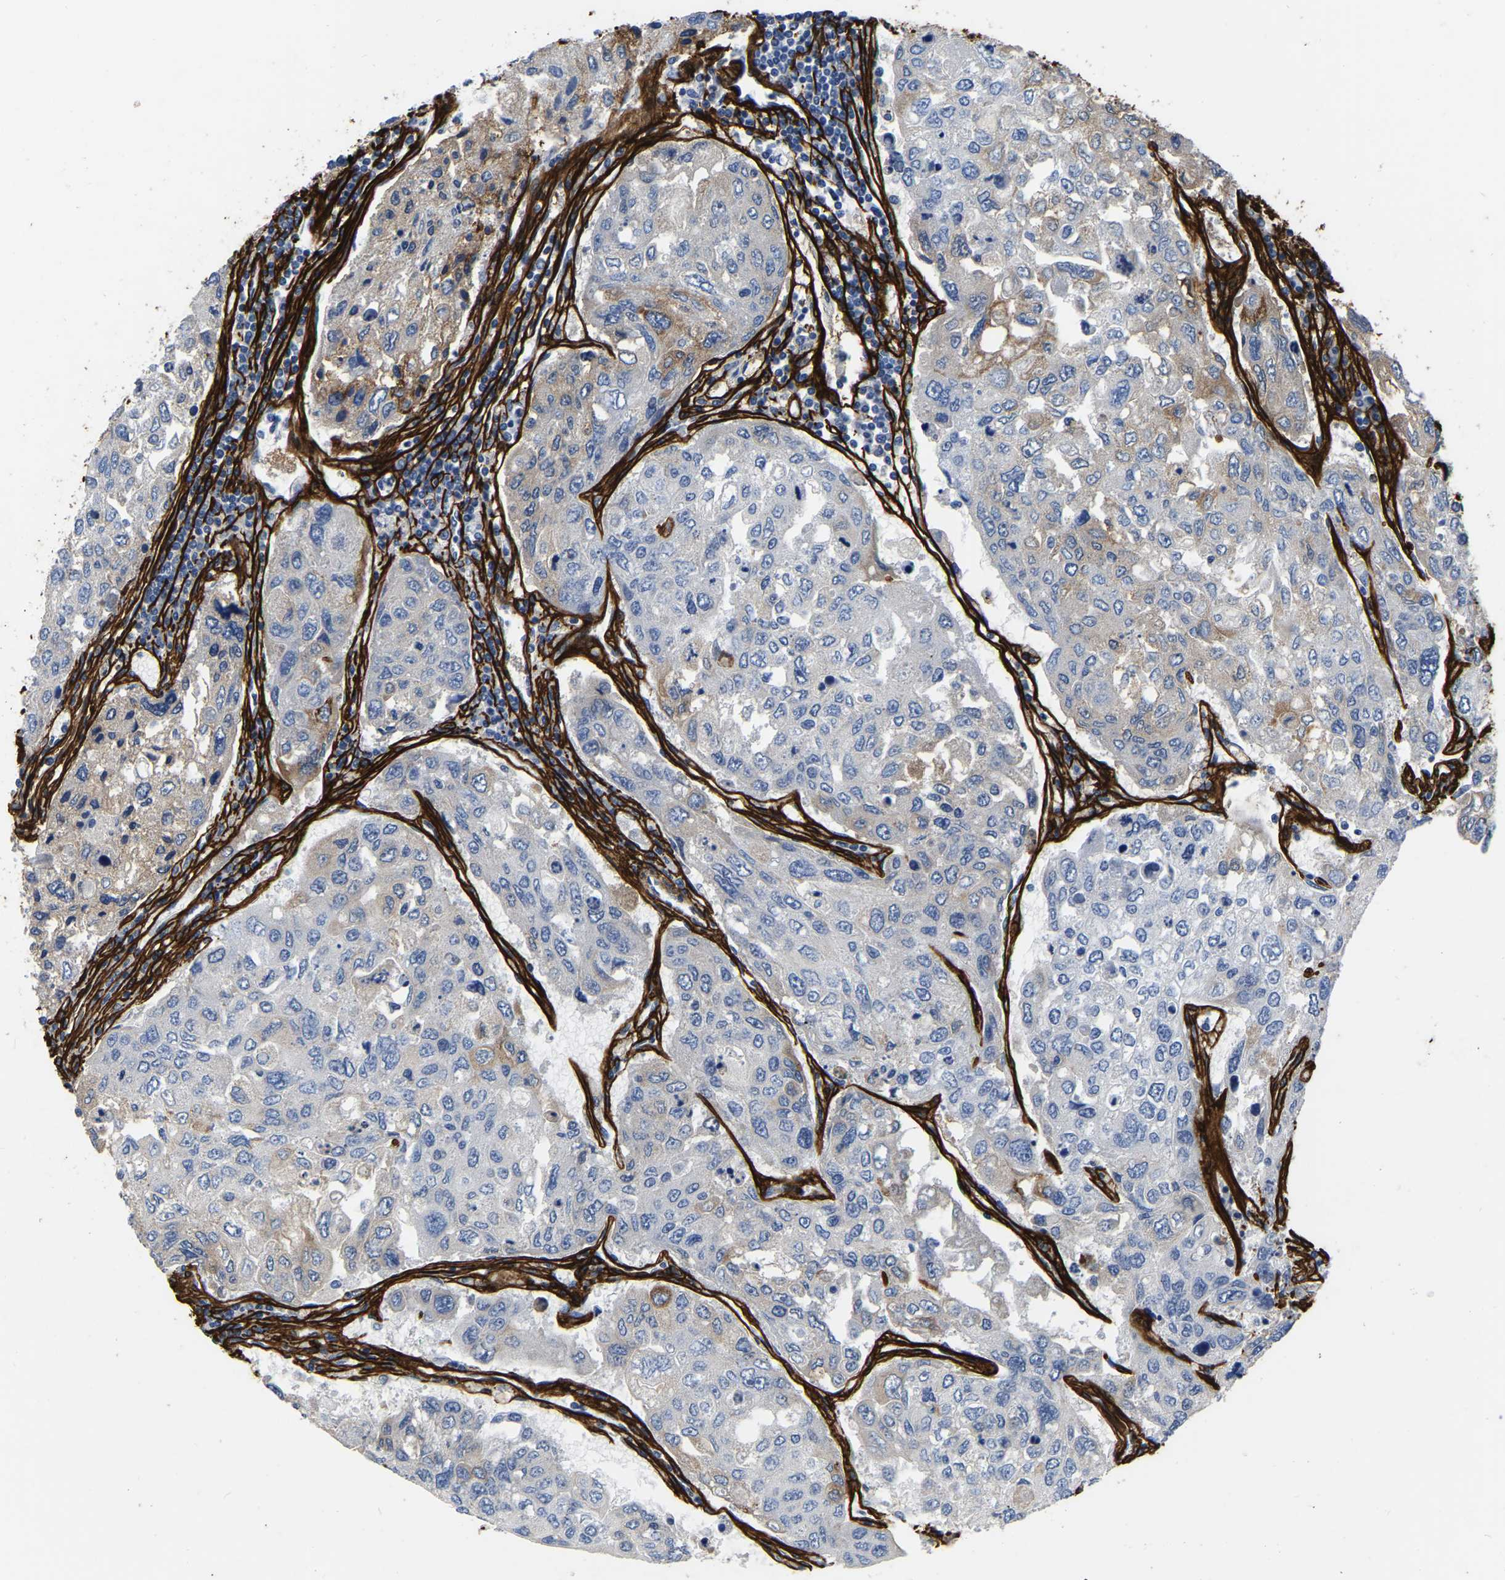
{"staining": {"intensity": "weak", "quantity": "<25%", "location": "cytoplasmic/membranous"}, "tissue": "urothelial cancer", "cell_type": "Tumor cells", "image_type": "cancer", "snomed": [{"axis": "morphology", "description": "Urothelial carcinoma, High grade"}, {"axis": "topography", "description": "Lymph node"}, {"axis": "topography", "description": "Urinary bladder"}], "caption": "DAB immunohistochemical staining of human urothelial cancer displays no significant expression in tumor cells.", "gene": "COL6A1", "patient": {"sex": "male", "age": 51}}